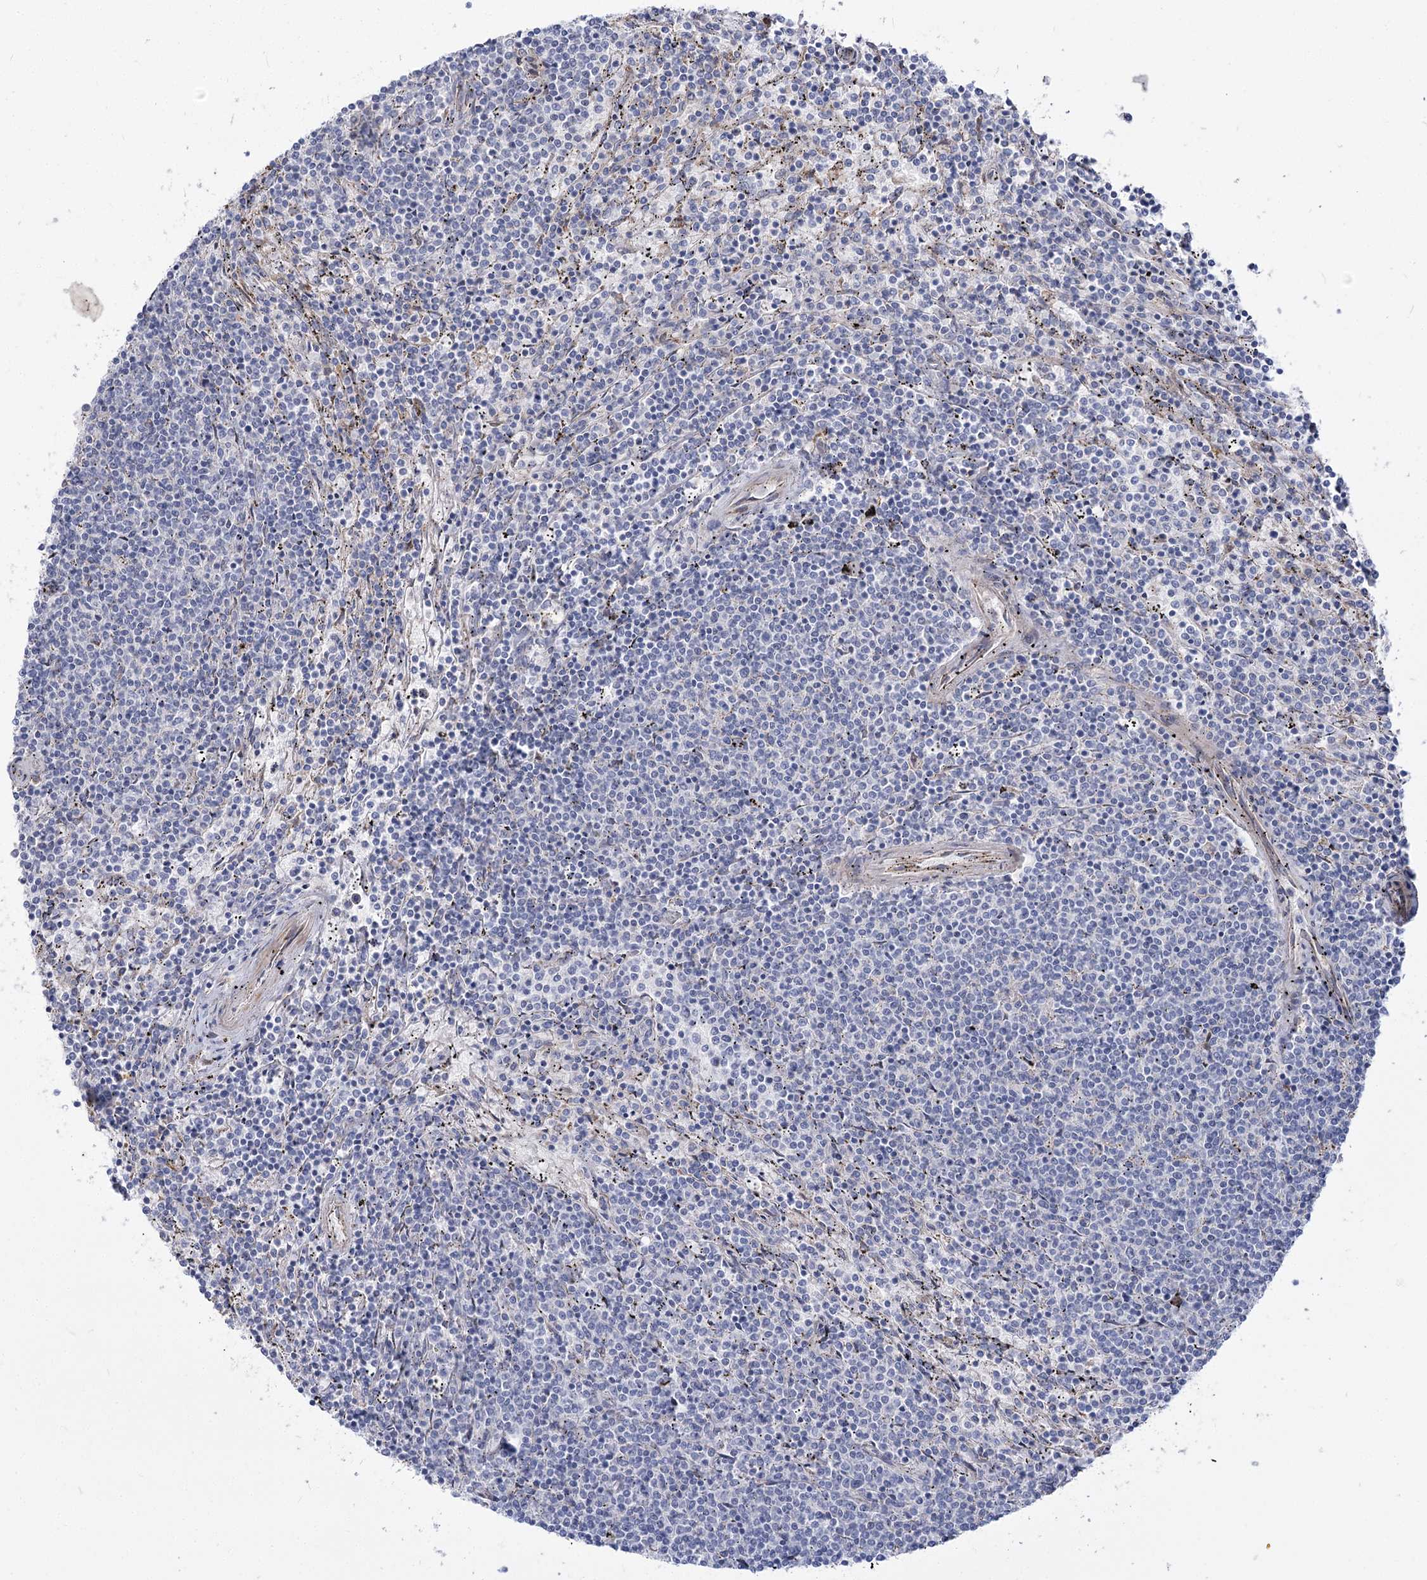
{"staining": {"intensity": "negative", "quantity": "none", "location": "none"}, "tissue": "lymphoma", "cell_type": "Tumor cells", "image_type": "cancer", "snomed": [{"axis": "morphology", "description": "Malignant lymphoma, non-Hodgkin's type, Low grade"}, {"axis": "topography", "description": "Spleen"}], "caption": "A high-resolution photomicrograph shows immunohistochemistry staining of low-grade malignant lymphoma, non-Hodgkin's type, which demonstrates no significant staining in tumor cells. The staining was performed using DAB (3,3'-diaminobenzidine) to visualize the protein expression in brown, while the nuclei were stained in blue with hematoxylin (Magnification: 20x).", "gene": "SUOX", "patient": {"sex": "female", "age": 50}}